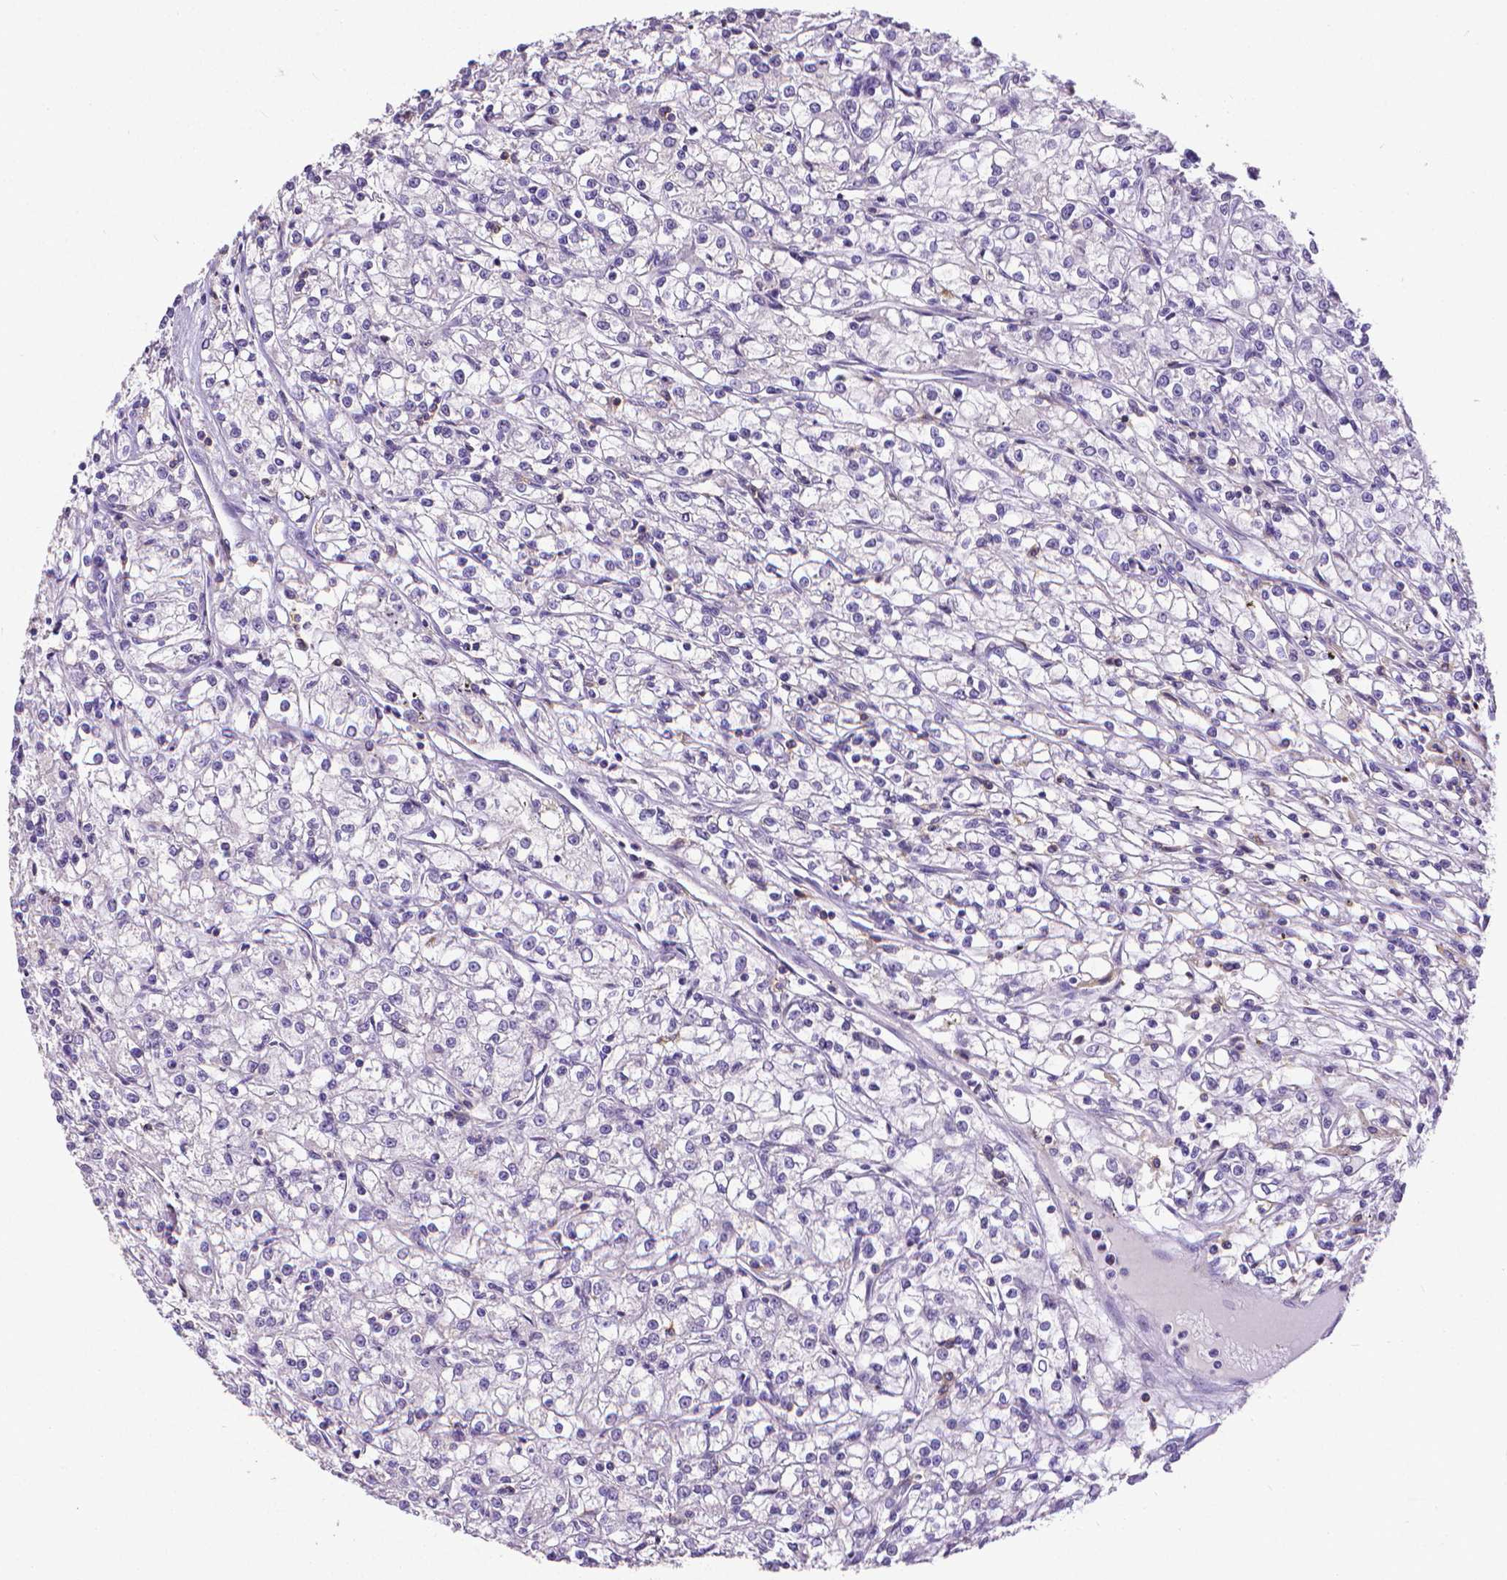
{"staining": {"intensity": "negative", "quantity": "none", "location": "none"}, "tissue": "renal cancer", "cell_type": "Tumor cells", "image_type": "cancer", "snomed": [{"axis": "morphology", "description": "Adenocarcinoma, NOS"}, {"axis": "topography", "description": "Kidney"}], "caption": "There is no significant positivity in tumor cells of renal cancer (adenocarcinoma).", "gene": "CD4", "patient": {"sex": "female", "age": 59}}